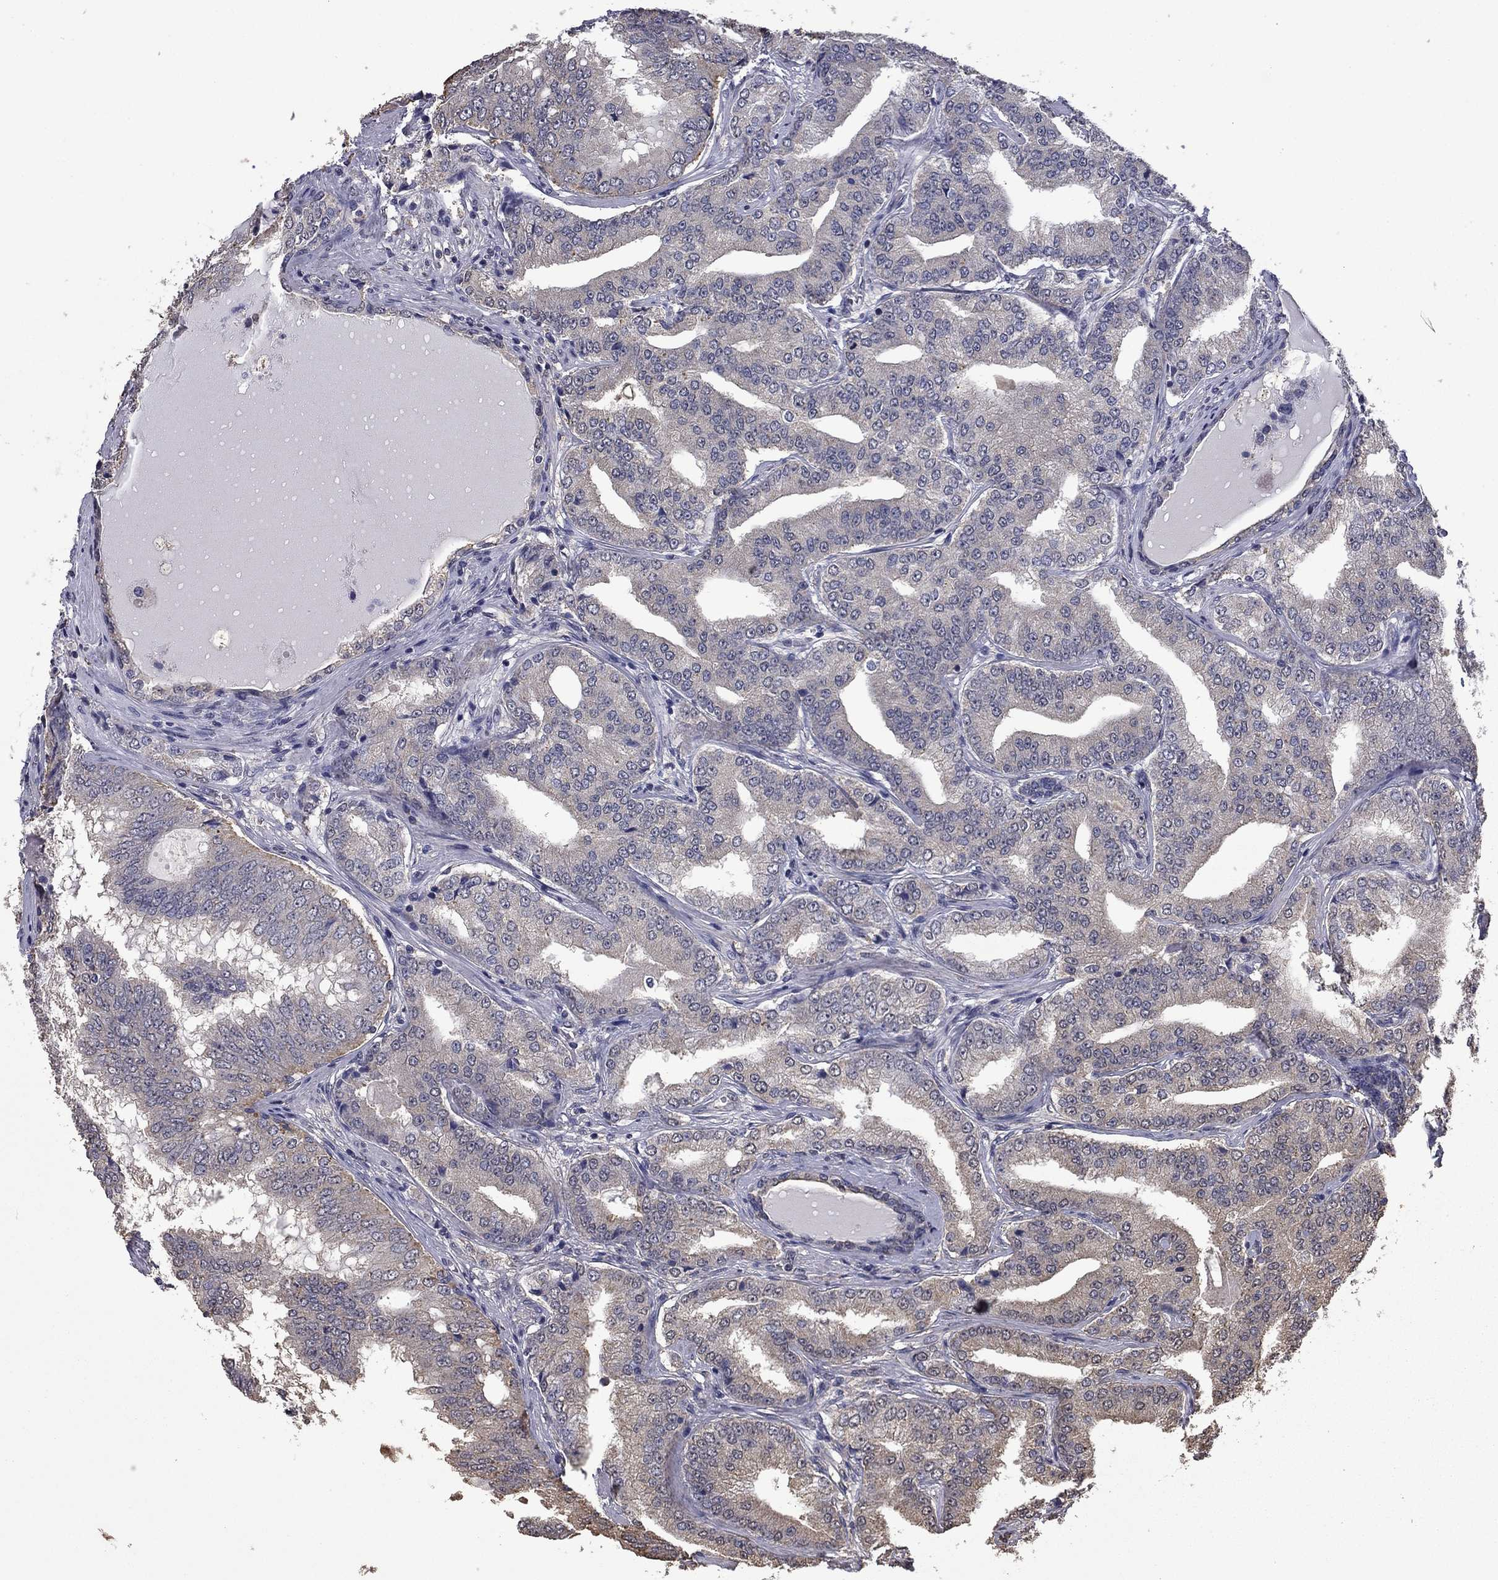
{"staining": {"intensity": "negative", "quantity": "none", "location": "none"}, "tissue": "prostate cancer", "cell_type": "Tumor cells", "image_type": "cancer", "snomed": [{"axis": "morphology", "description": "Adenocarcinoma, NOS"}, {"axis": "topography", "description": "Prostate"}], "caption": "High power microscopy micrograph of an IHC micrograph of adenocarcinoma (prostate), revealing no significant positivity in tumor cells.", "gene": "MFAP3L", "patient": {"sex": "male", "age": 65}}